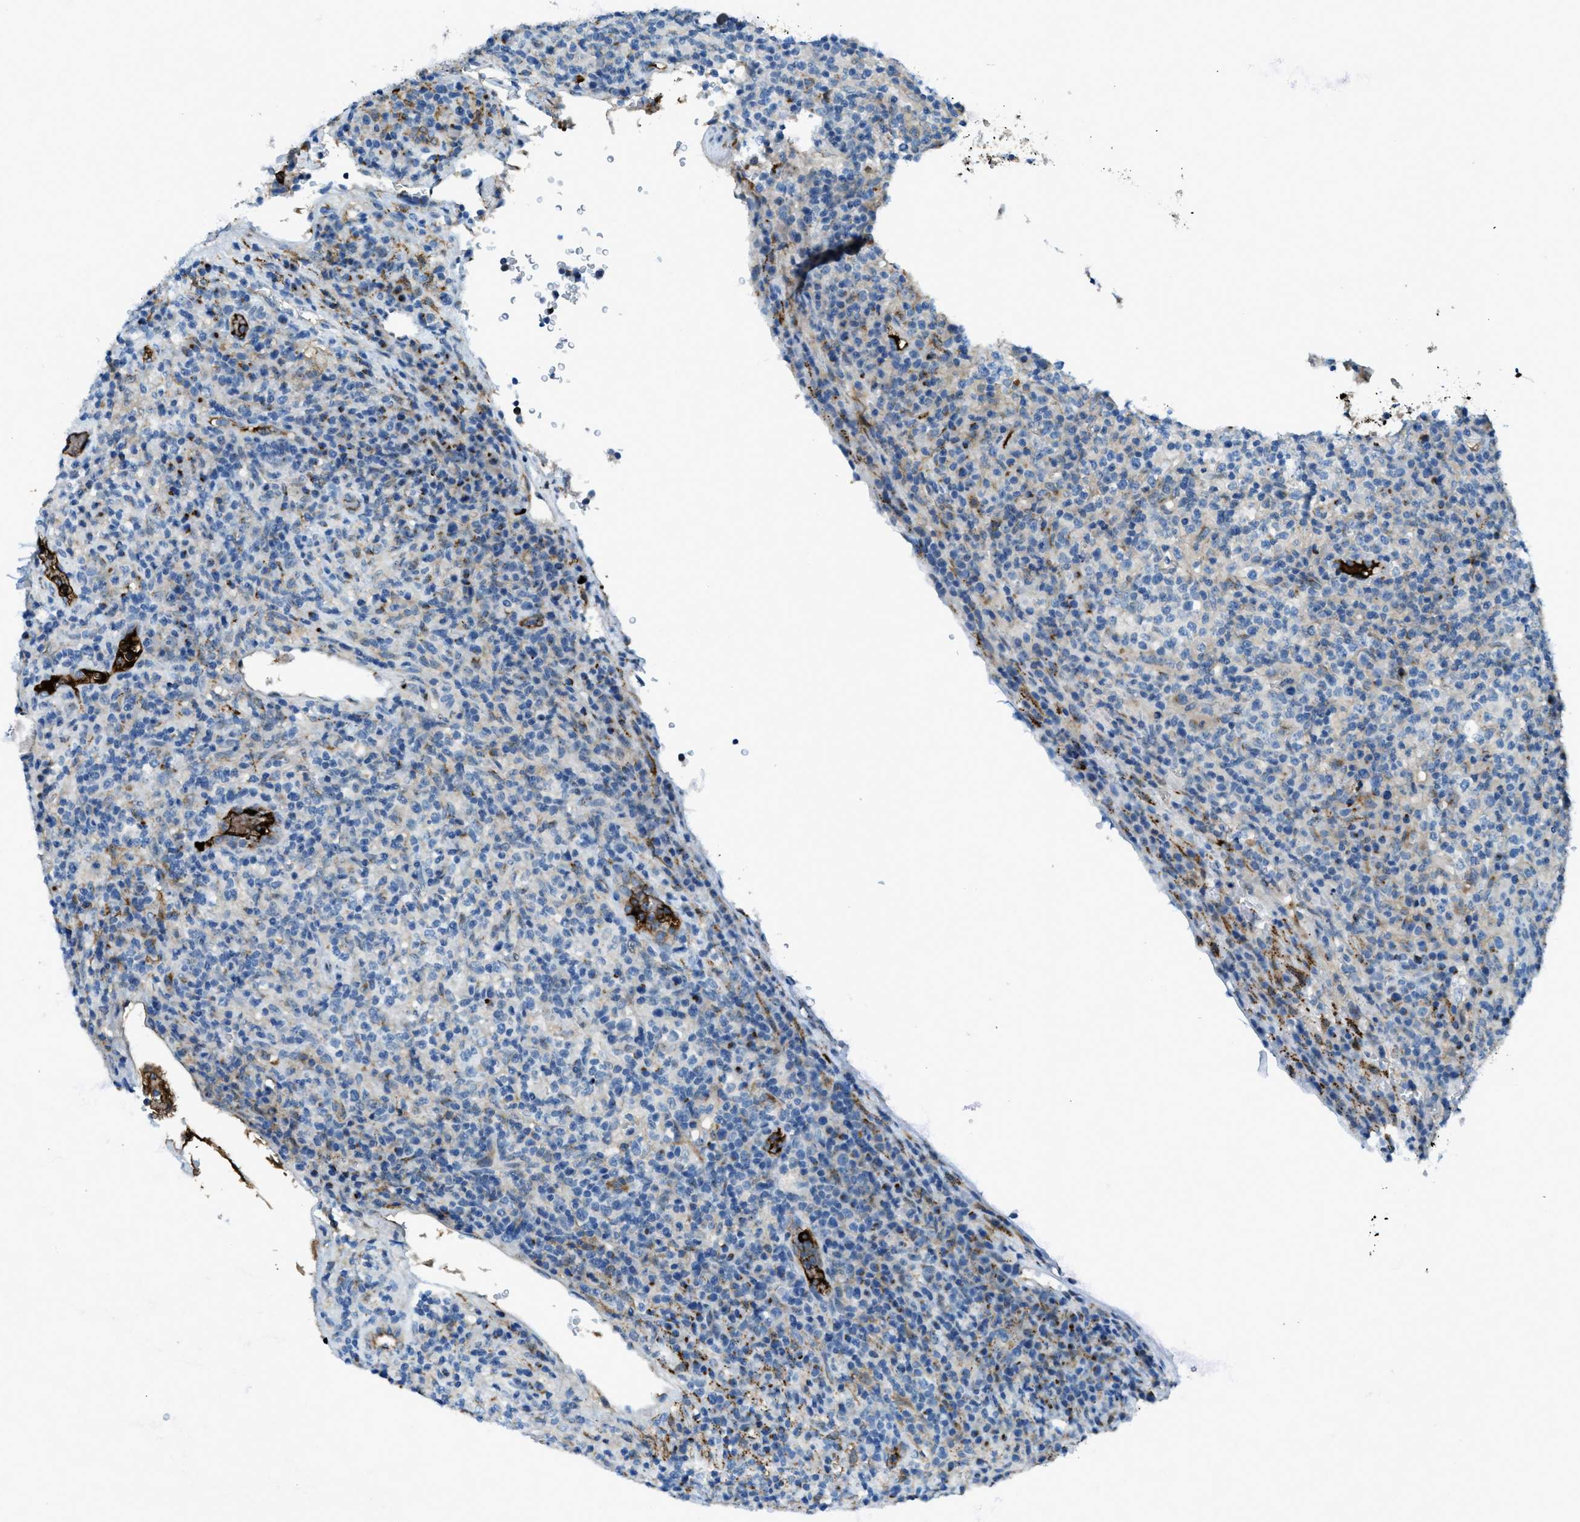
{"staining": {"intensity": "weak", "quantity": "<25%", "location": "cytoplasmic/membranous"}, "tissue": "lymphoma", "cell_type": "Tumor cells", "image_type": "cancer", "snomed": [{"axis": "morphology", "description": "Malignant lymphoma, non-Hodgkin's type, High grade"}, {"axis": "topography", "description": "Lymph node"}], "caption": "There is no significant expression in tumor cells of lymphoma.", "gene": "TRIM59", "patient": {"sex": "female", "age": 76}}